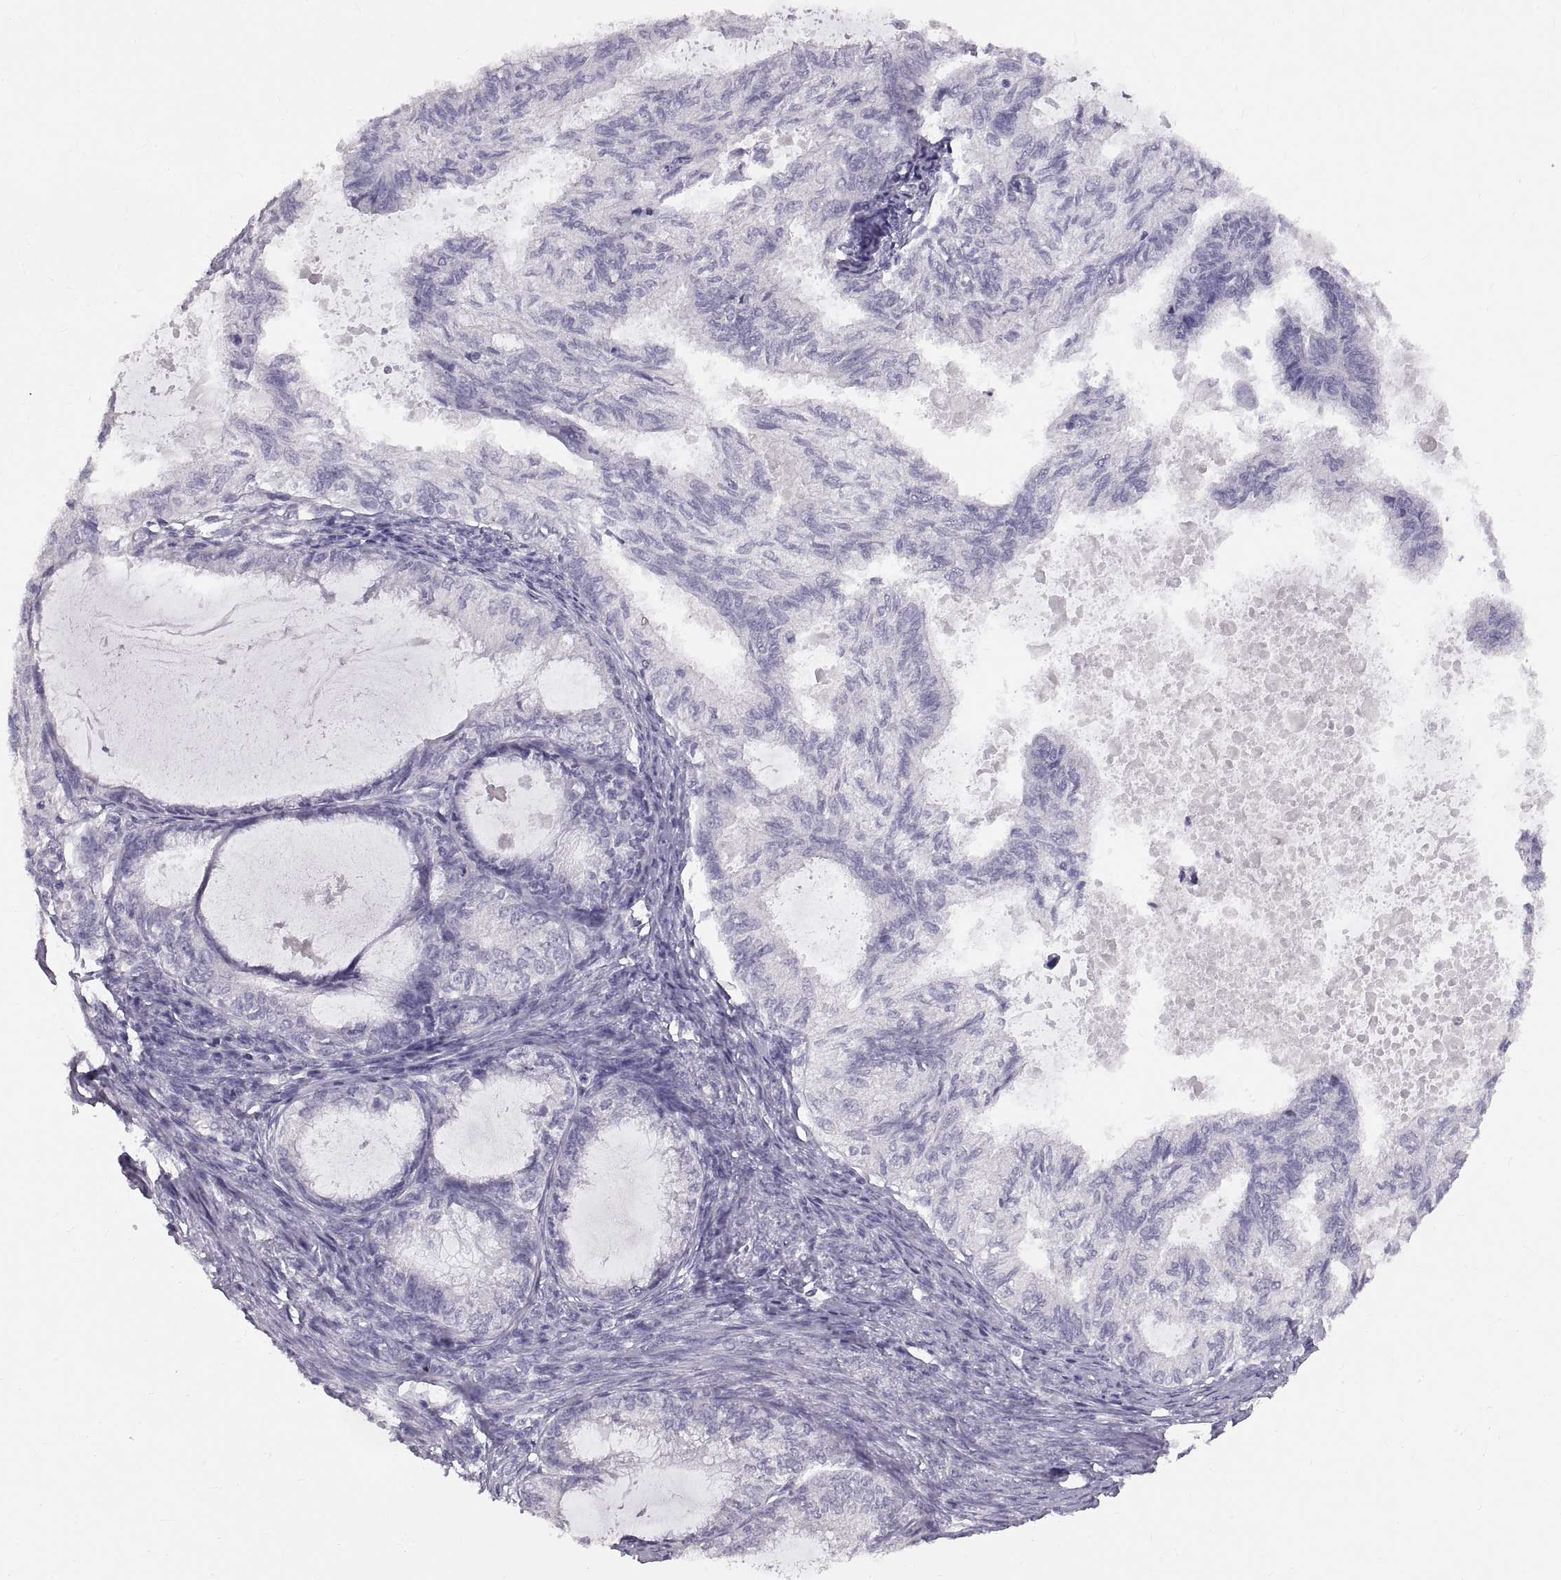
{"staining": {"intensity": "negative", "quantity": "none", "location": "none"}, "tissue": "endometrial cancer", "cell_type": "Tumor cells", "image_type": "cancer", "snomed": [{"axis": "morphology", "description": "Adenocarcinoma, NOS"}, {"axis": "topography", "description": "Endometrium"}], "caption": "Tumor cells are negative for protein expression in human adenocarcinoma (endometrial).", "gene": "SPACDR", "patient": {"sex": "female", "age": 86}}